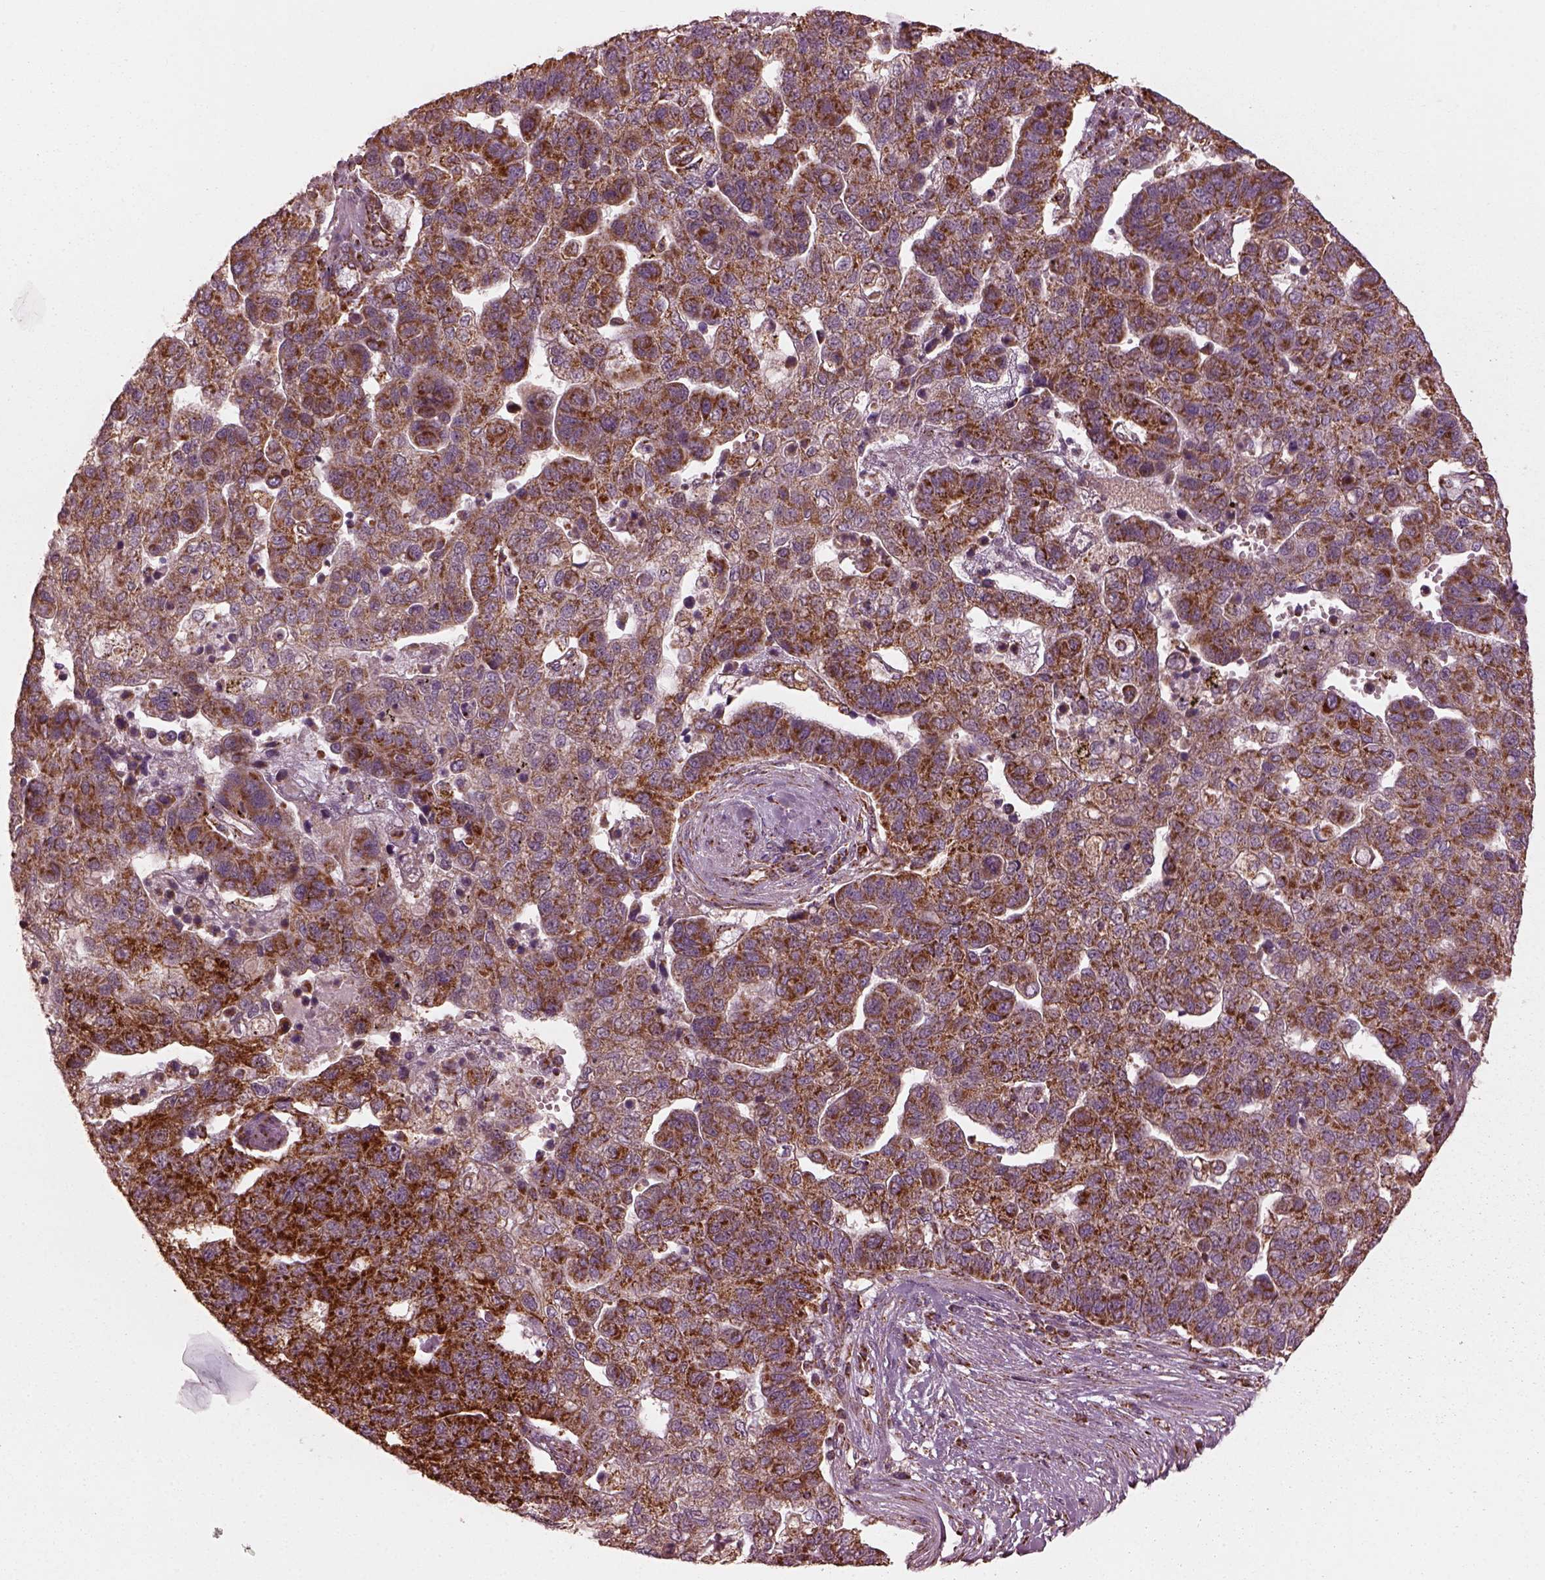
{"staining": {"intensity": "strong", "quantity": "25%-75%", "location": "cytoplasmic/membranous"}, "tissue": "pancreatic cancer", "cell_type": "Tumor cells", "image_type": "cancer", "snomed": [{"axis": "morphology", "description": "Adenocarcinoma, NOS"}, {"axis": "topography", "description": "Pancreas"}], "caption": "Brown immunohistochemical staining in human pancreatic cancer exhibits strong cytoplasmic/membranous staining in approximately 25%-75% of tumor cells.", "gene": "NDUFB10", "patient": {"sex": "female", "age": 61}}